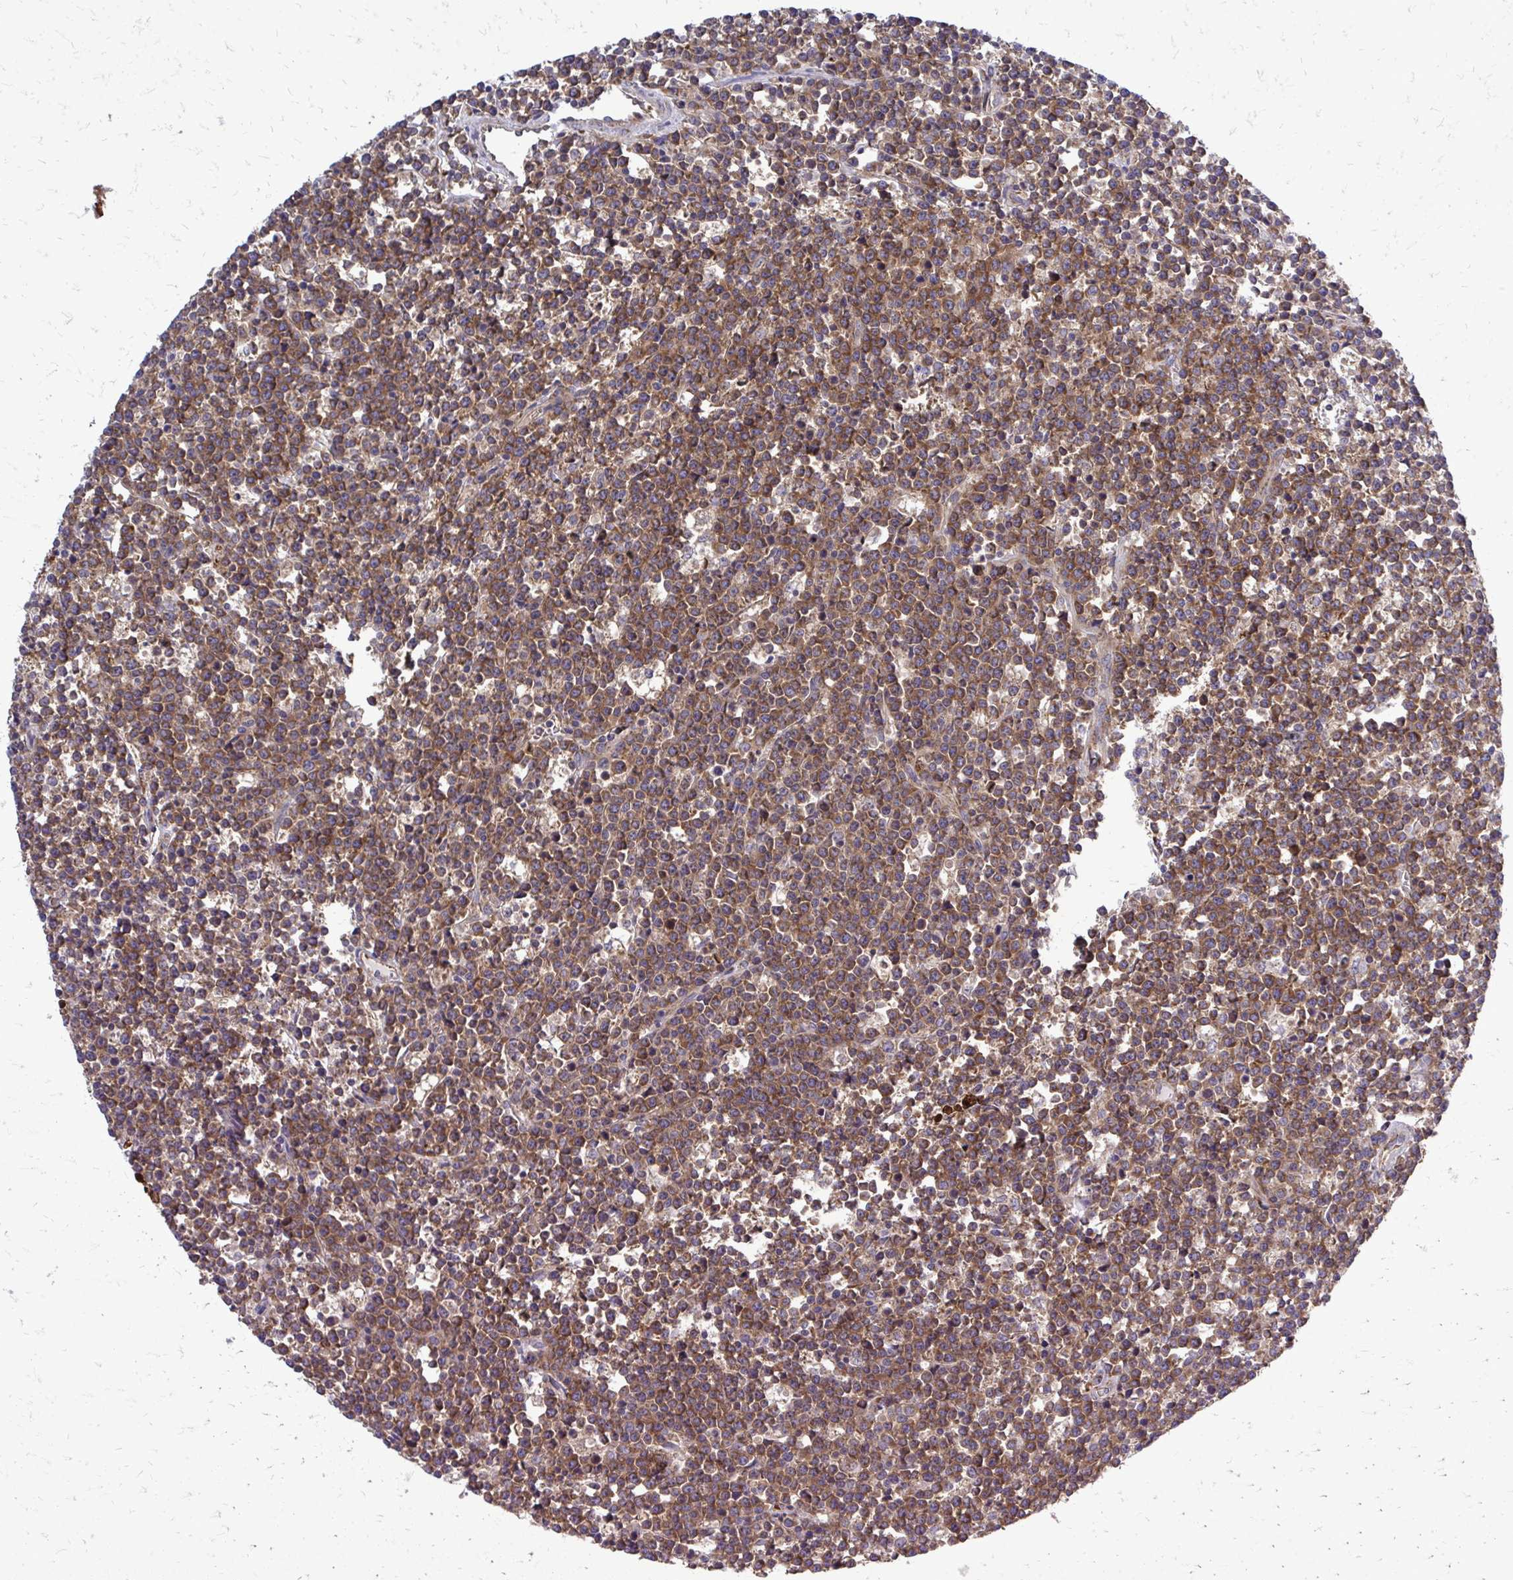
{"staining": {"intensity": "moderate", "quantity": ">75%", "location": "cytoplasmic/membranous"}, "tissue": "lymphoma", "cell_type": "Tumor cells", "image_type": "cancer", "snomed": [{"axis": "morphology", "description": "Malignant lymphoma, non-Hodgkin's type, High grade"}, {"axis": "topography", "description": "Ovary"}], "caption": "The photomicrograph reveals immunohistochemical staining of malignant lymphoma, non-Hodgkin's type (high-grade). There is moderate cytoplasmic/membranous positivity is appreciated in approximately >75% of tumor cells.", "gene": "PDK4", "patient": {"sex": "female", "age": 56}}